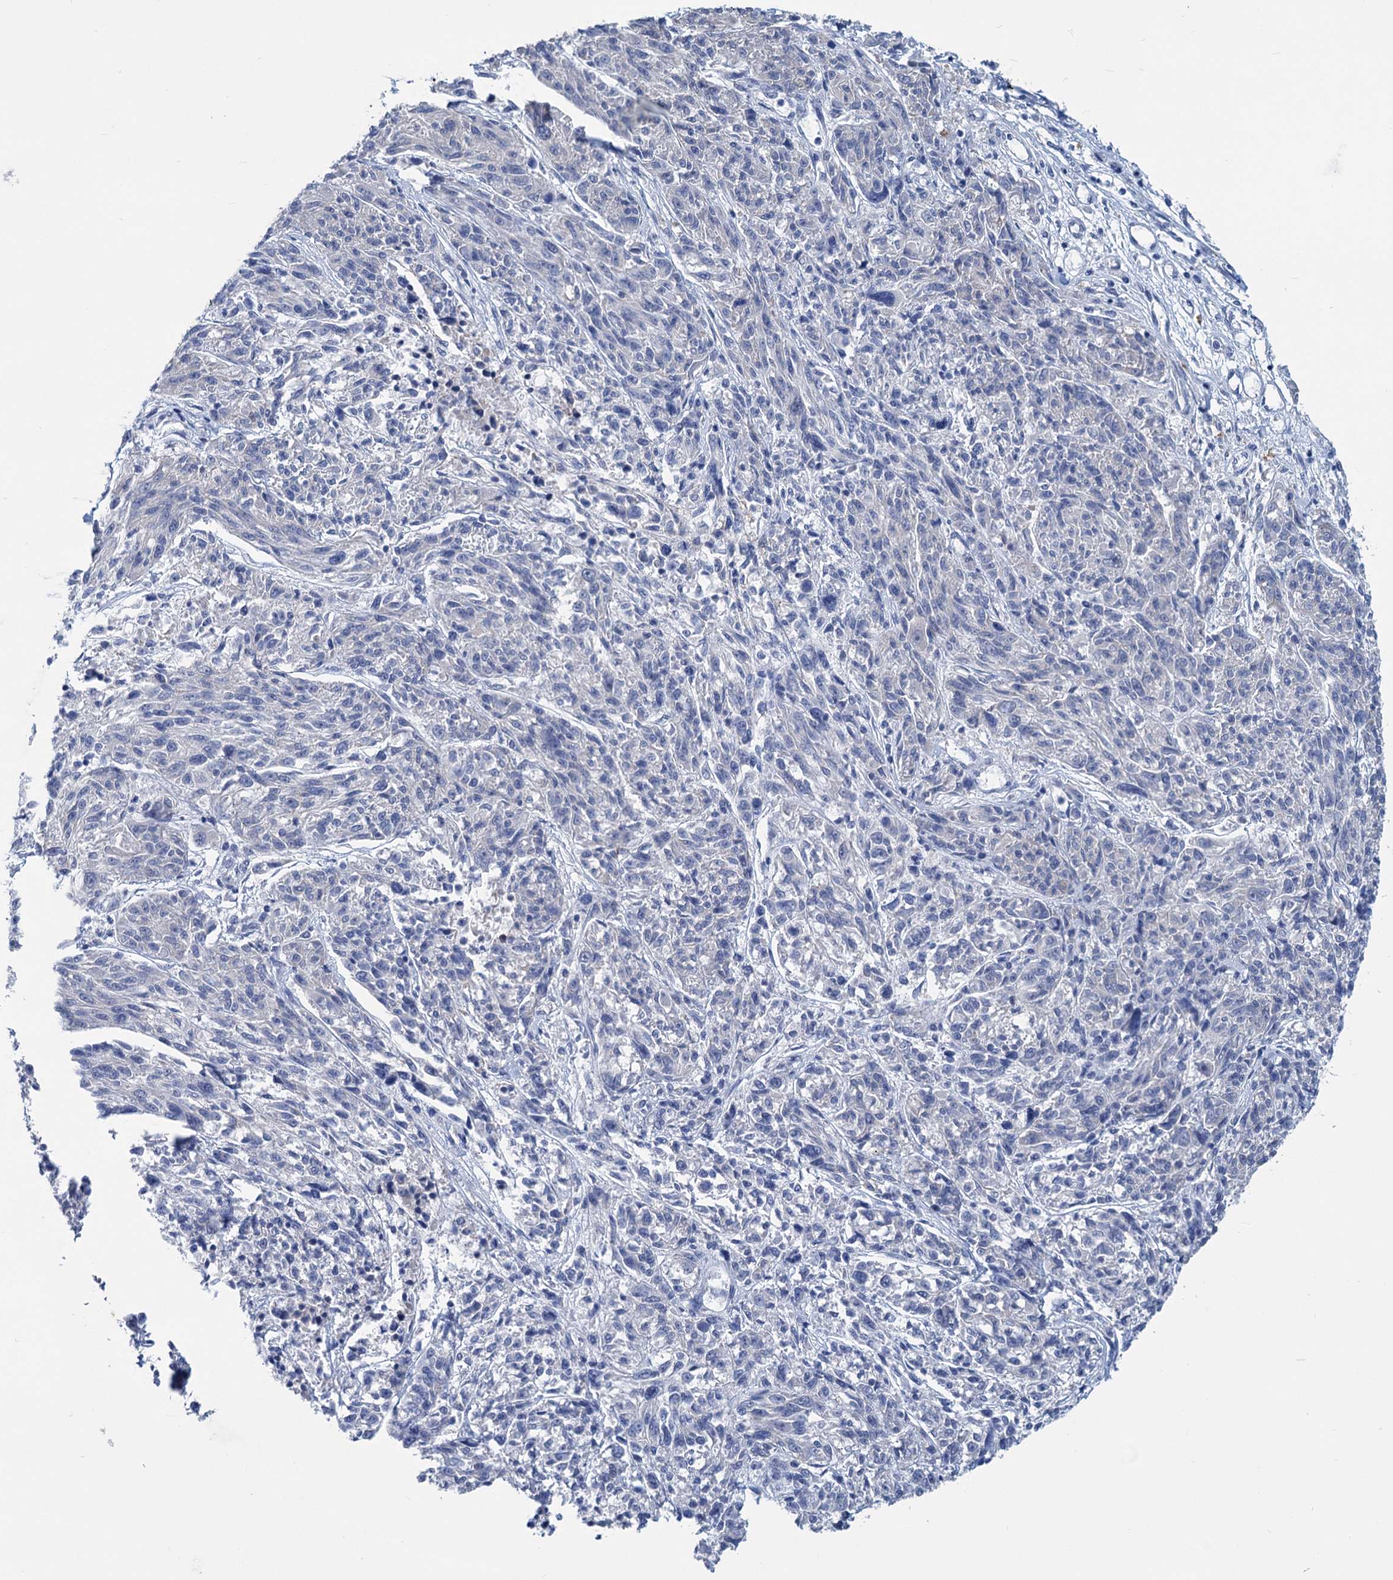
{"staining": {"intensity": "negative", "quantity": "none", "location": "none"}, "tissue": "melanoma", "cell_type": "Tumor cells", "image_type": "cancer", "snomed": [{"axis": "morphology", "description": "Malignant melanoma, NOS"}, {"axis": "topography", "description": "Skin"}], "caption": "The photomicrograph demonstrates no staining of tumor cells in melanoma. Brightfield microscopy of immunohistochemistry stained with DAB (3,3'-diaminobenzidine) (brown) and hematoxylin (blue), captured at high magnification.", "gene": "NEU3", "patient": {"sex": "male", "age": 53}}